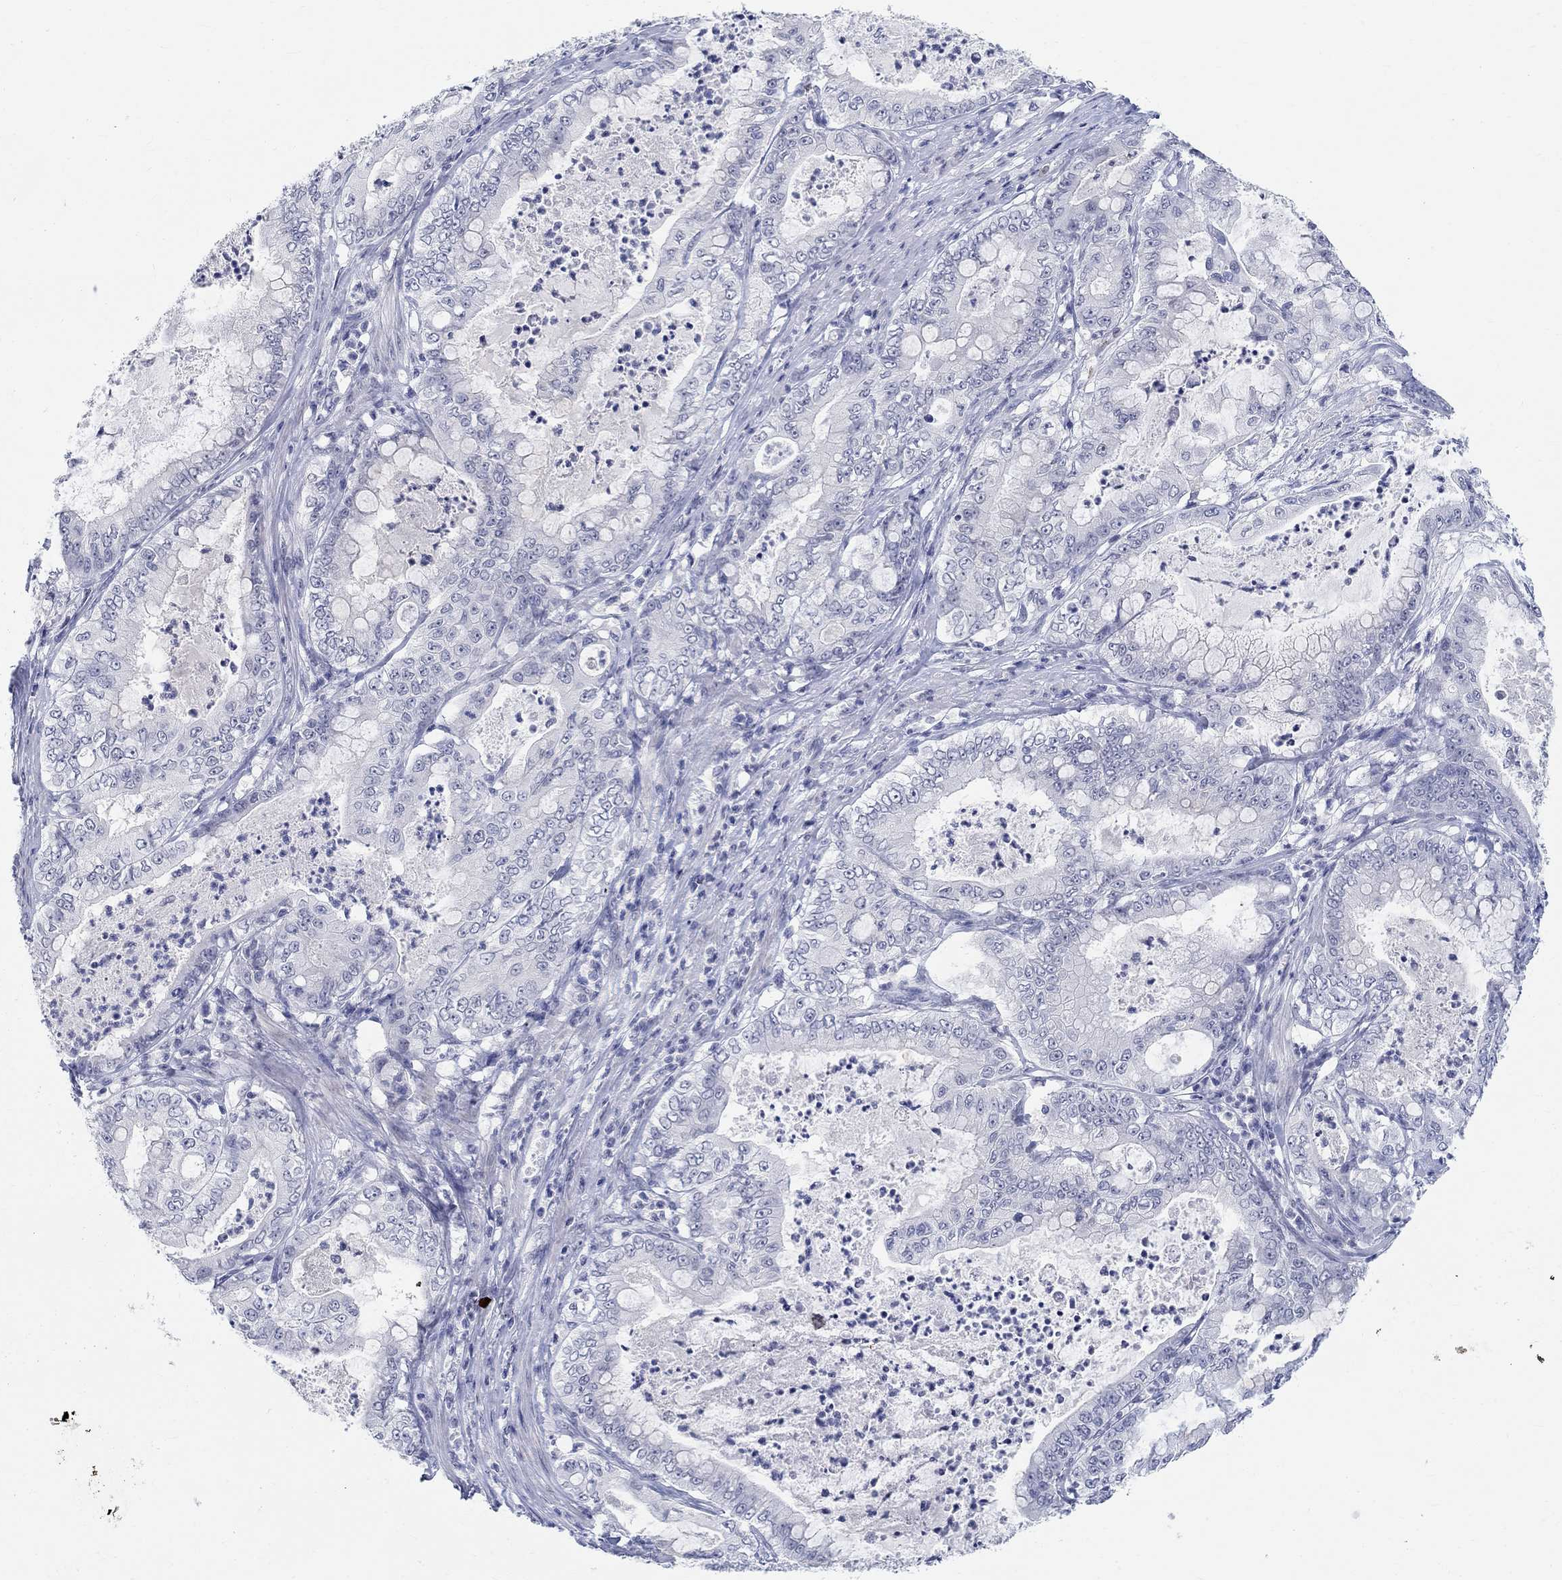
{"staining": {"intensity": "negative", "quantity": "none", "location": "none"}, "tissue": "pancreatic cancer", "cell_type": "Tumor cells", "image_type": "cancer", "snomed": [{"axis": "morphology", "description": "Adenocarcinoma, NOS"}, {"axis": "topography", "description": "Pancreas"}], "caption": "This is an immunohistochemistry micrograph of pancreatic cancer (adenocarcinoma). There is no staining in tumor cells.", "gene": "ANKS1B", "patient": {"sex": "male", "age": 71}}